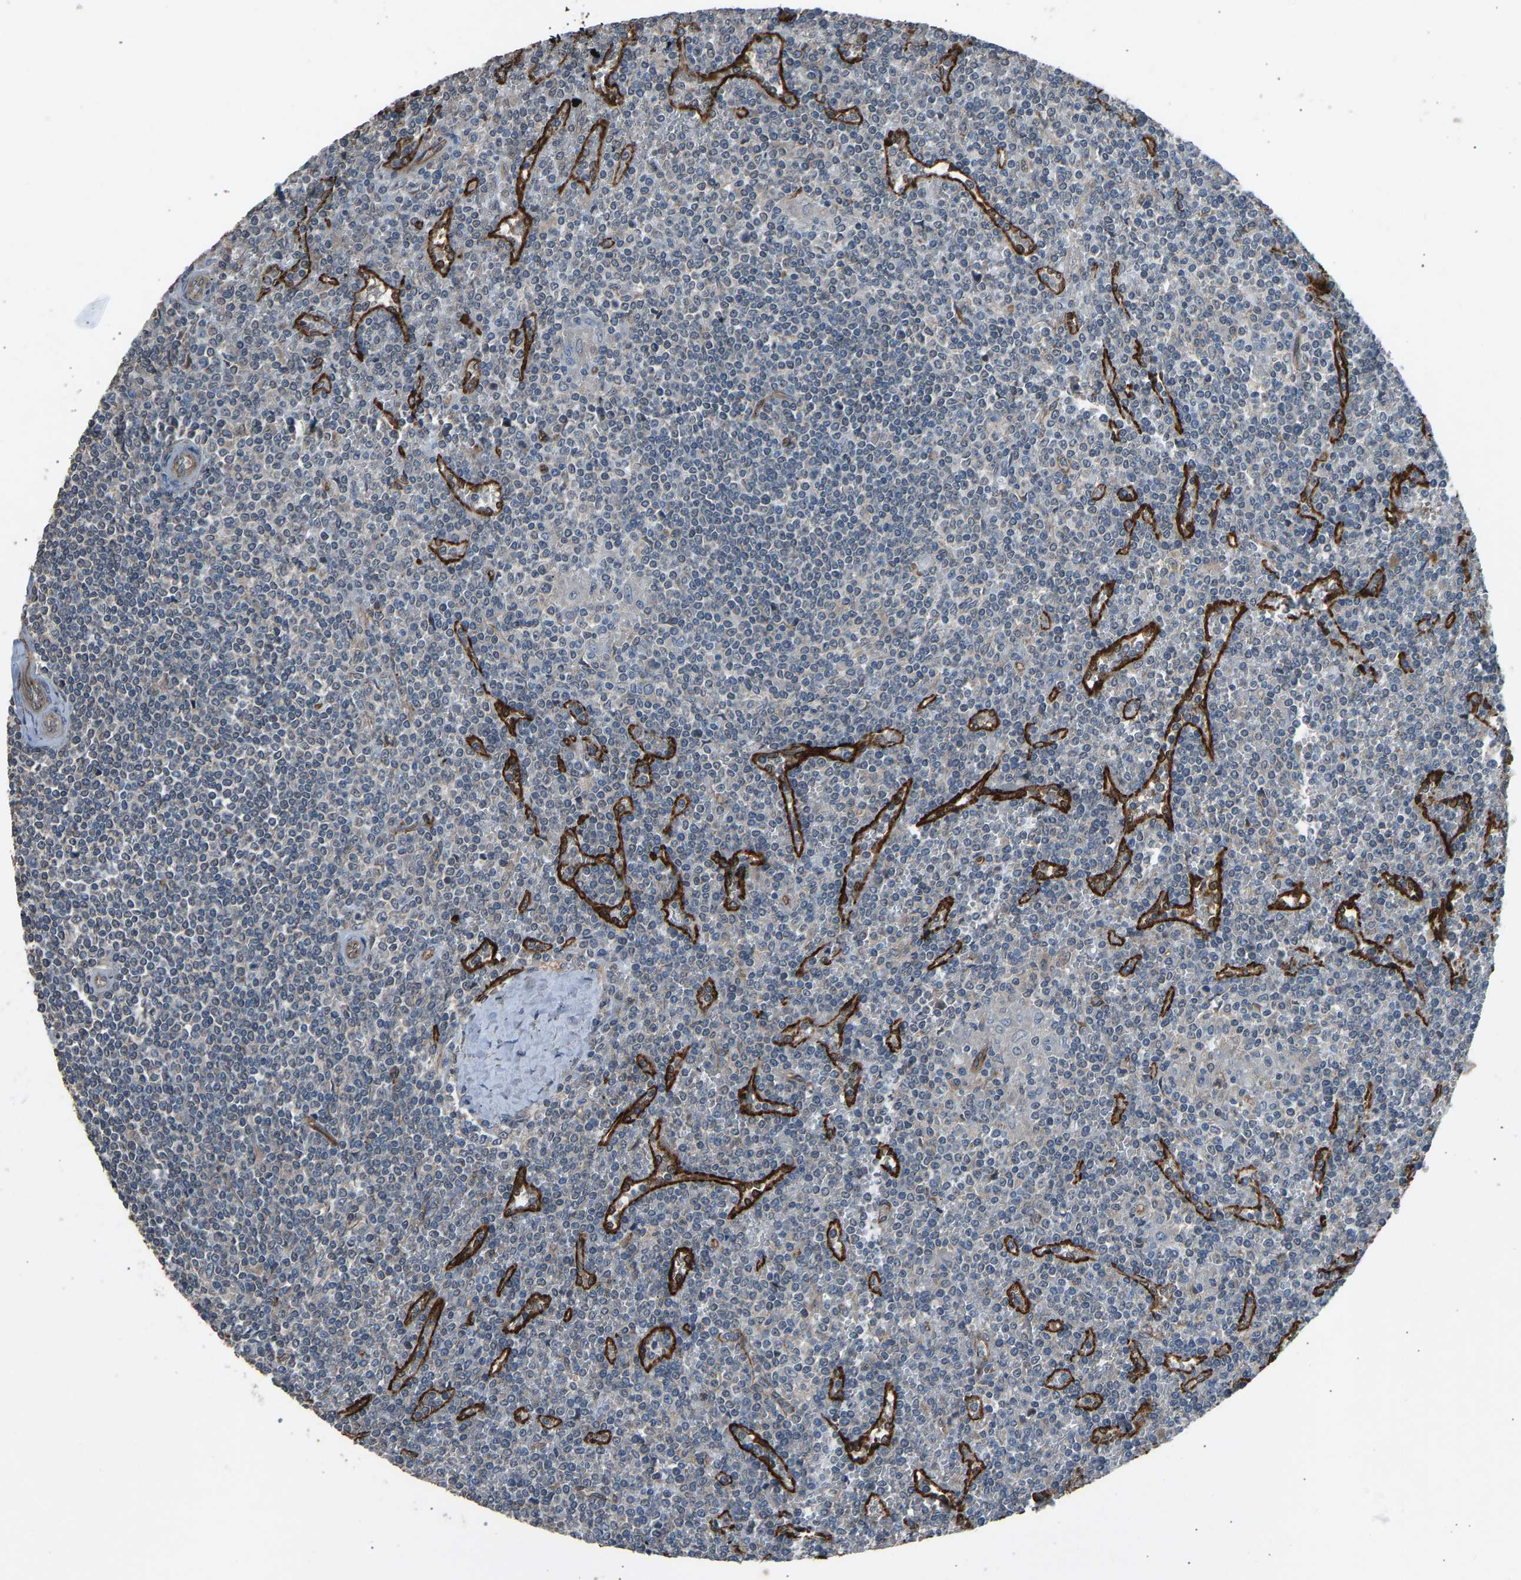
{"staining": {"intensity": "negative", "quantity": "none", "location": "none"}, "tissue": "lymphoma", "cell_type": "Tumor cells", "image_type": "cancer", "snomed": [{"axis": "morphology", "description": "Malignant lymphoma, non-Hodgkin's type, Low grade"}, {"axis": "topography", "description": "Spleen"}], "caption": "A photomicrograph of human low-grade malignant lymphoma, non-Hodgkin's type is negative for staining in tumor cells.", "gene": "SLC43A1", "patient": {"sex": "female", "age": 19}}